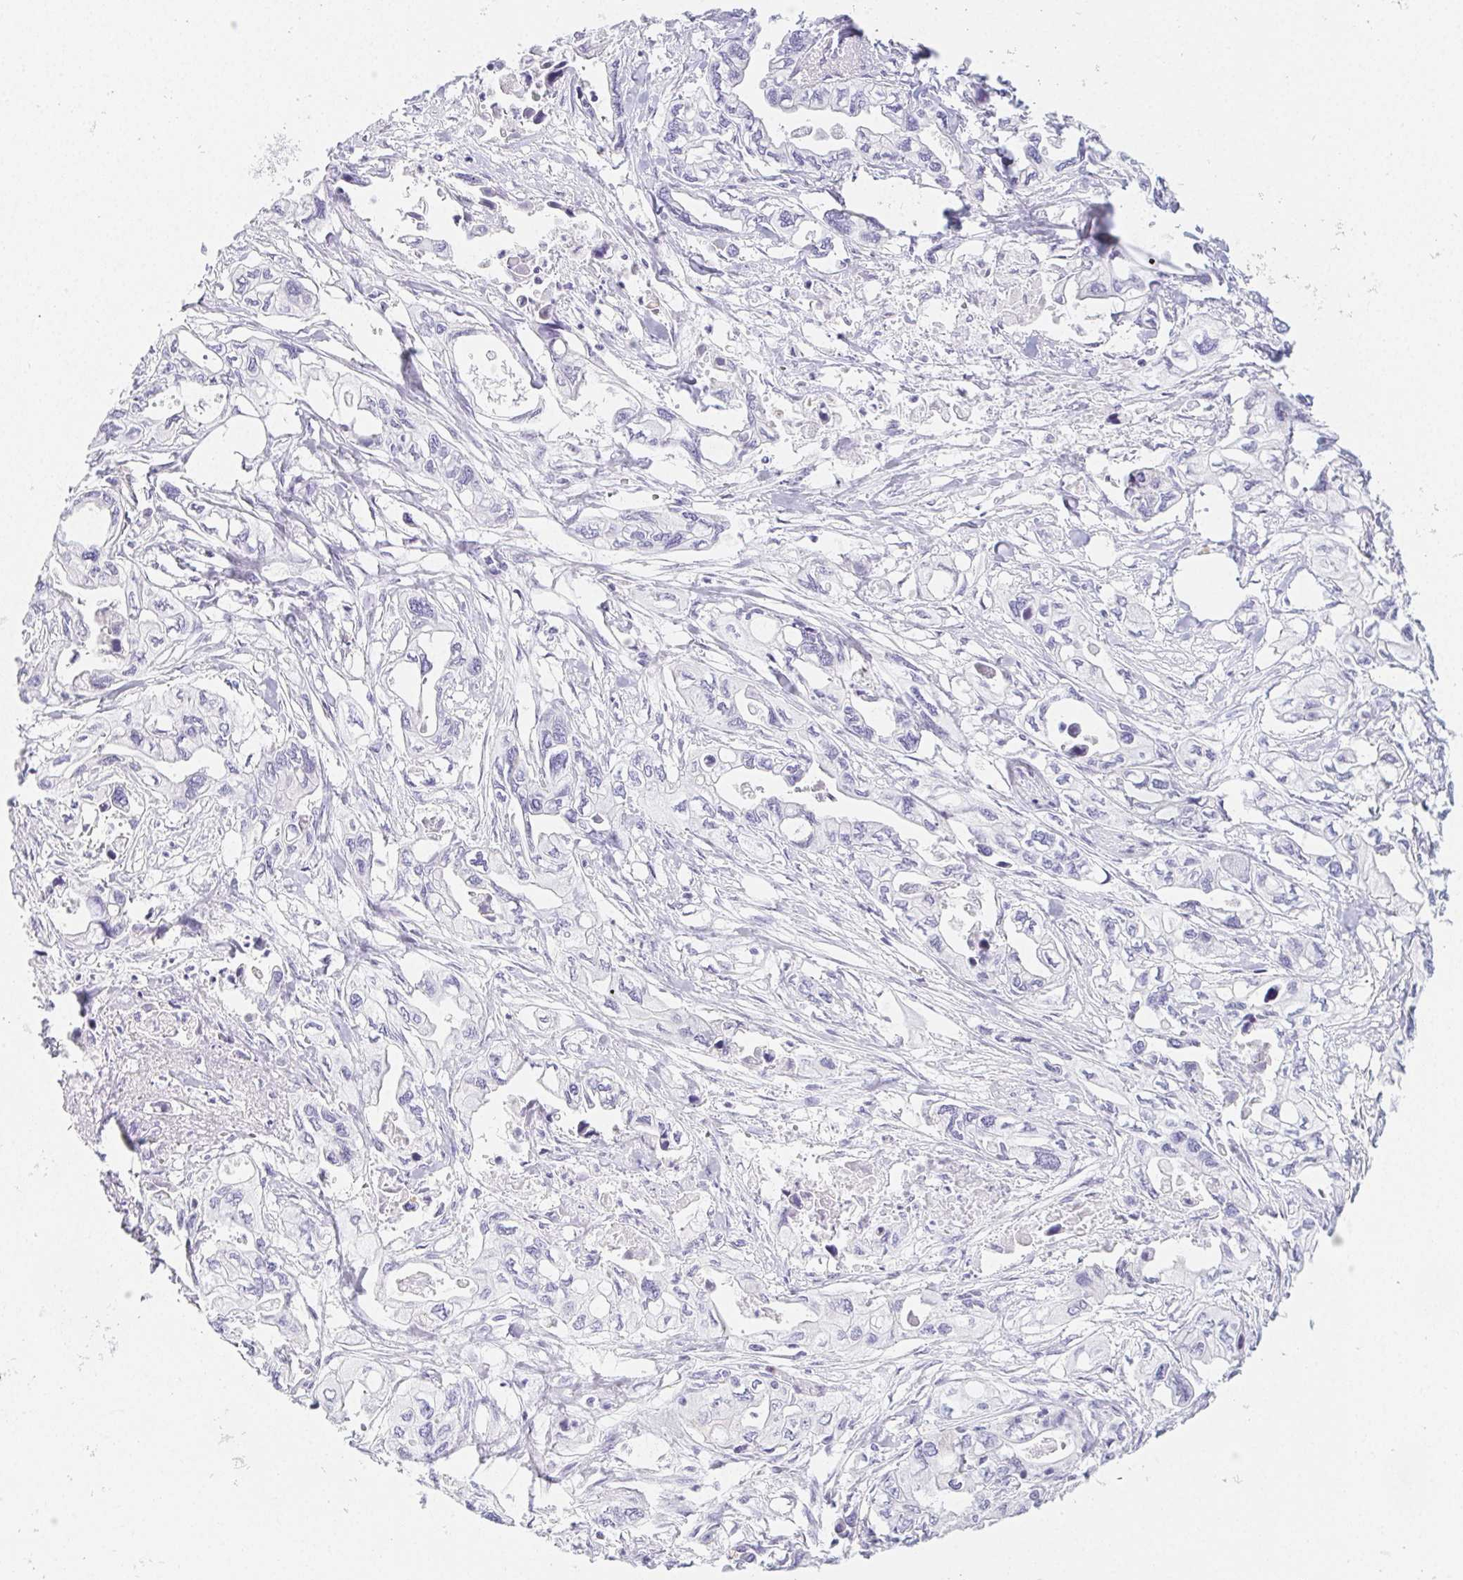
{"staining": {"intensity": "negative", "quantity": "none", "location": "none"}, "tissue": "pancreatic cancer", "cell_type": "Tumor cells", "image_type": "cancer", "snomed": [{"axis": "morphology", "description": "Adenocarcinoma, NOS"}, {"axis": "topography", "description": "Pancreas"}], "caption": "Human pancreatic cancer stained for a protein using IHC demonstrates no expression in tumor cells.", "gene": "HRC", "patient": {"sex": "male", "age": 68}}